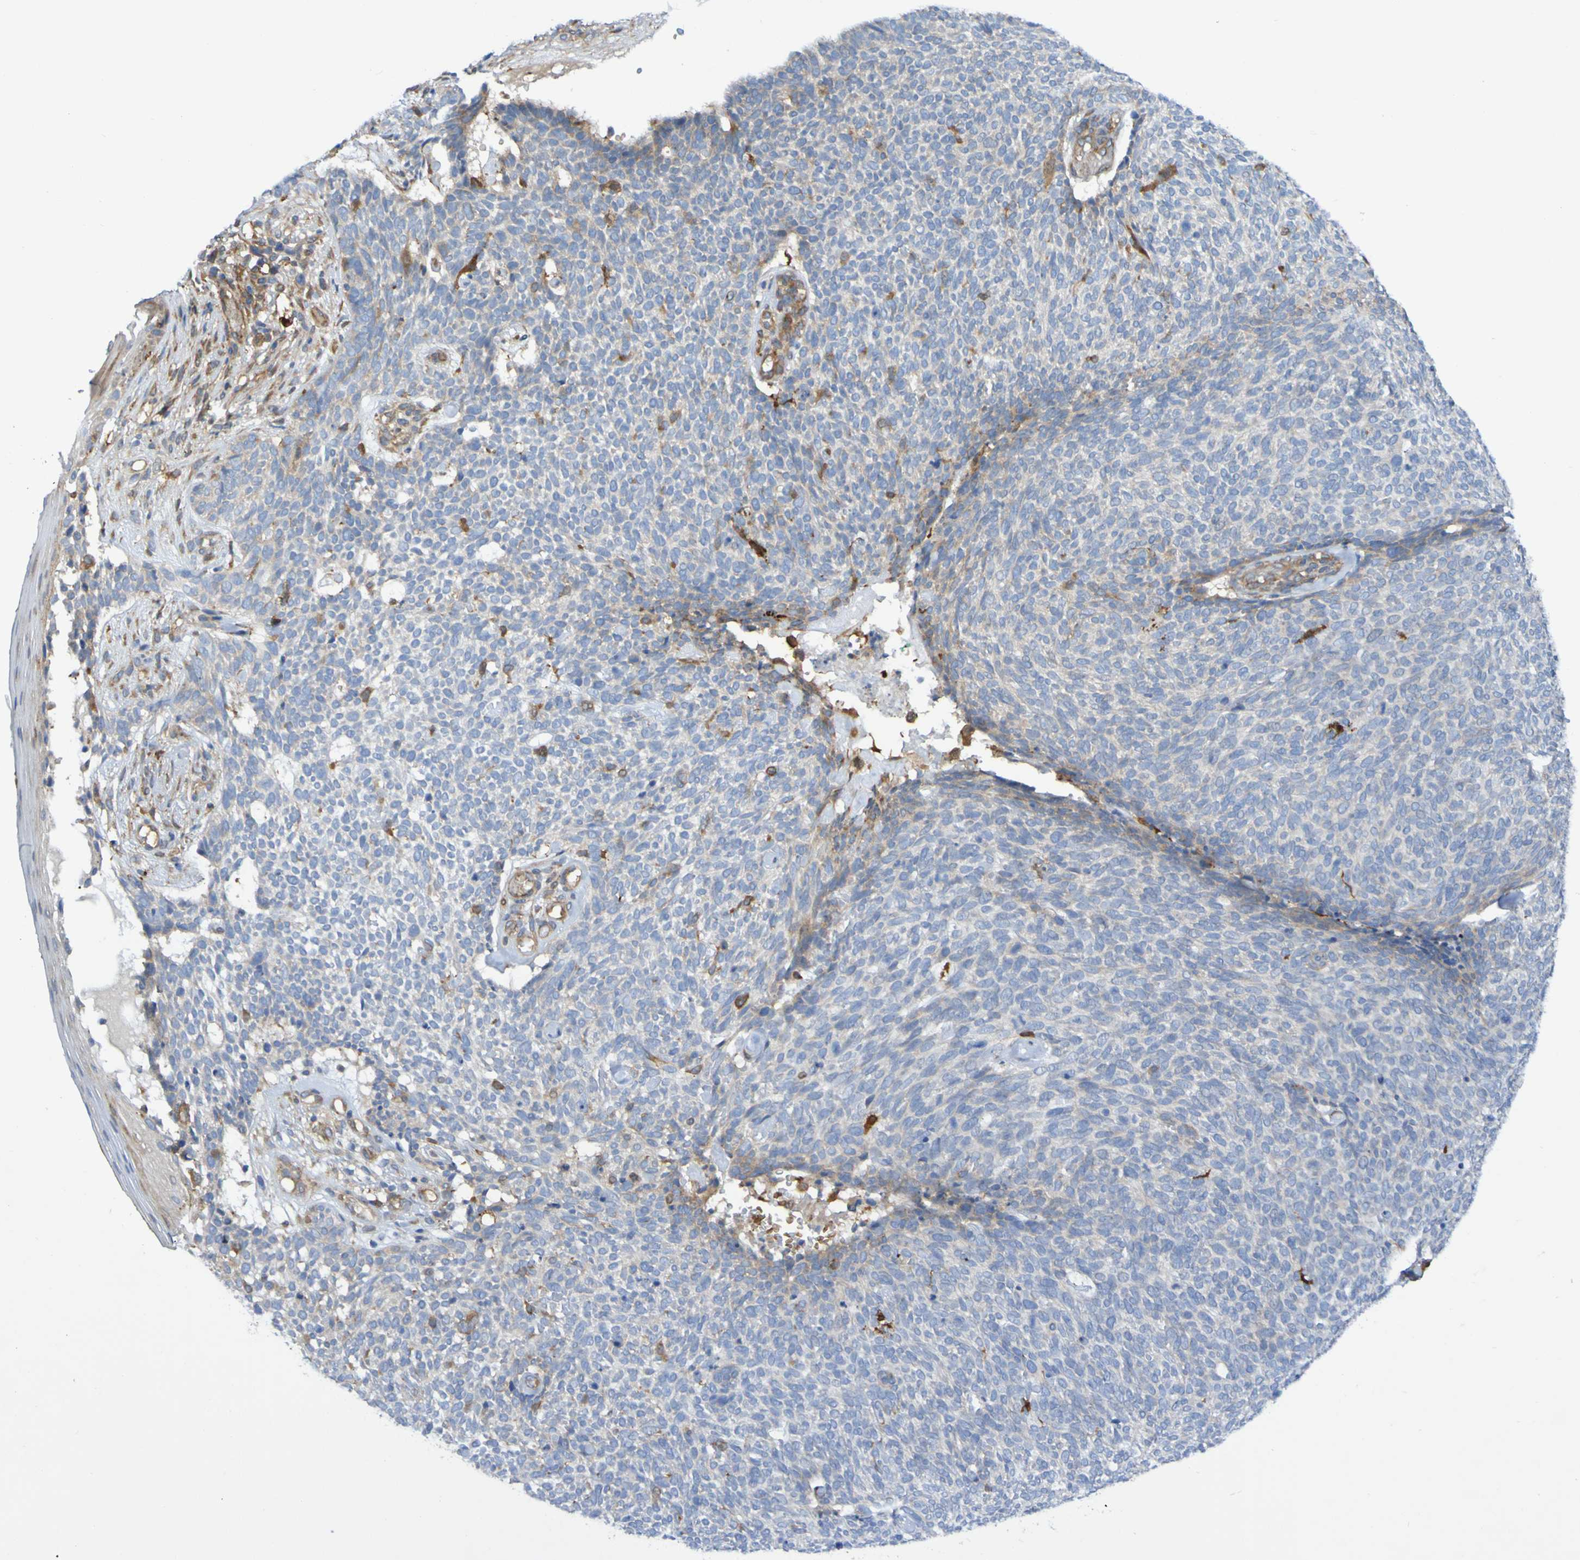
{"staining": {"intensity": "weak", "quantity": "<25%", "location": "cytoplasmic/membranous"}, "tissue": "skin cancer", "cell_type": "Tumor cells", "image_type": "cancer", "snomed": [{"axis": "morphology", "description": "Basal cell carcinoma"}, {"axis": "topography", "description": "Skin"}], "caption": "Human skin basal cell carcinoma stained for a protein using IHC exhibits no positivity in tumor cells.", "gene": "SCRG1", "patient": {"sex": "female", "age": 84}}